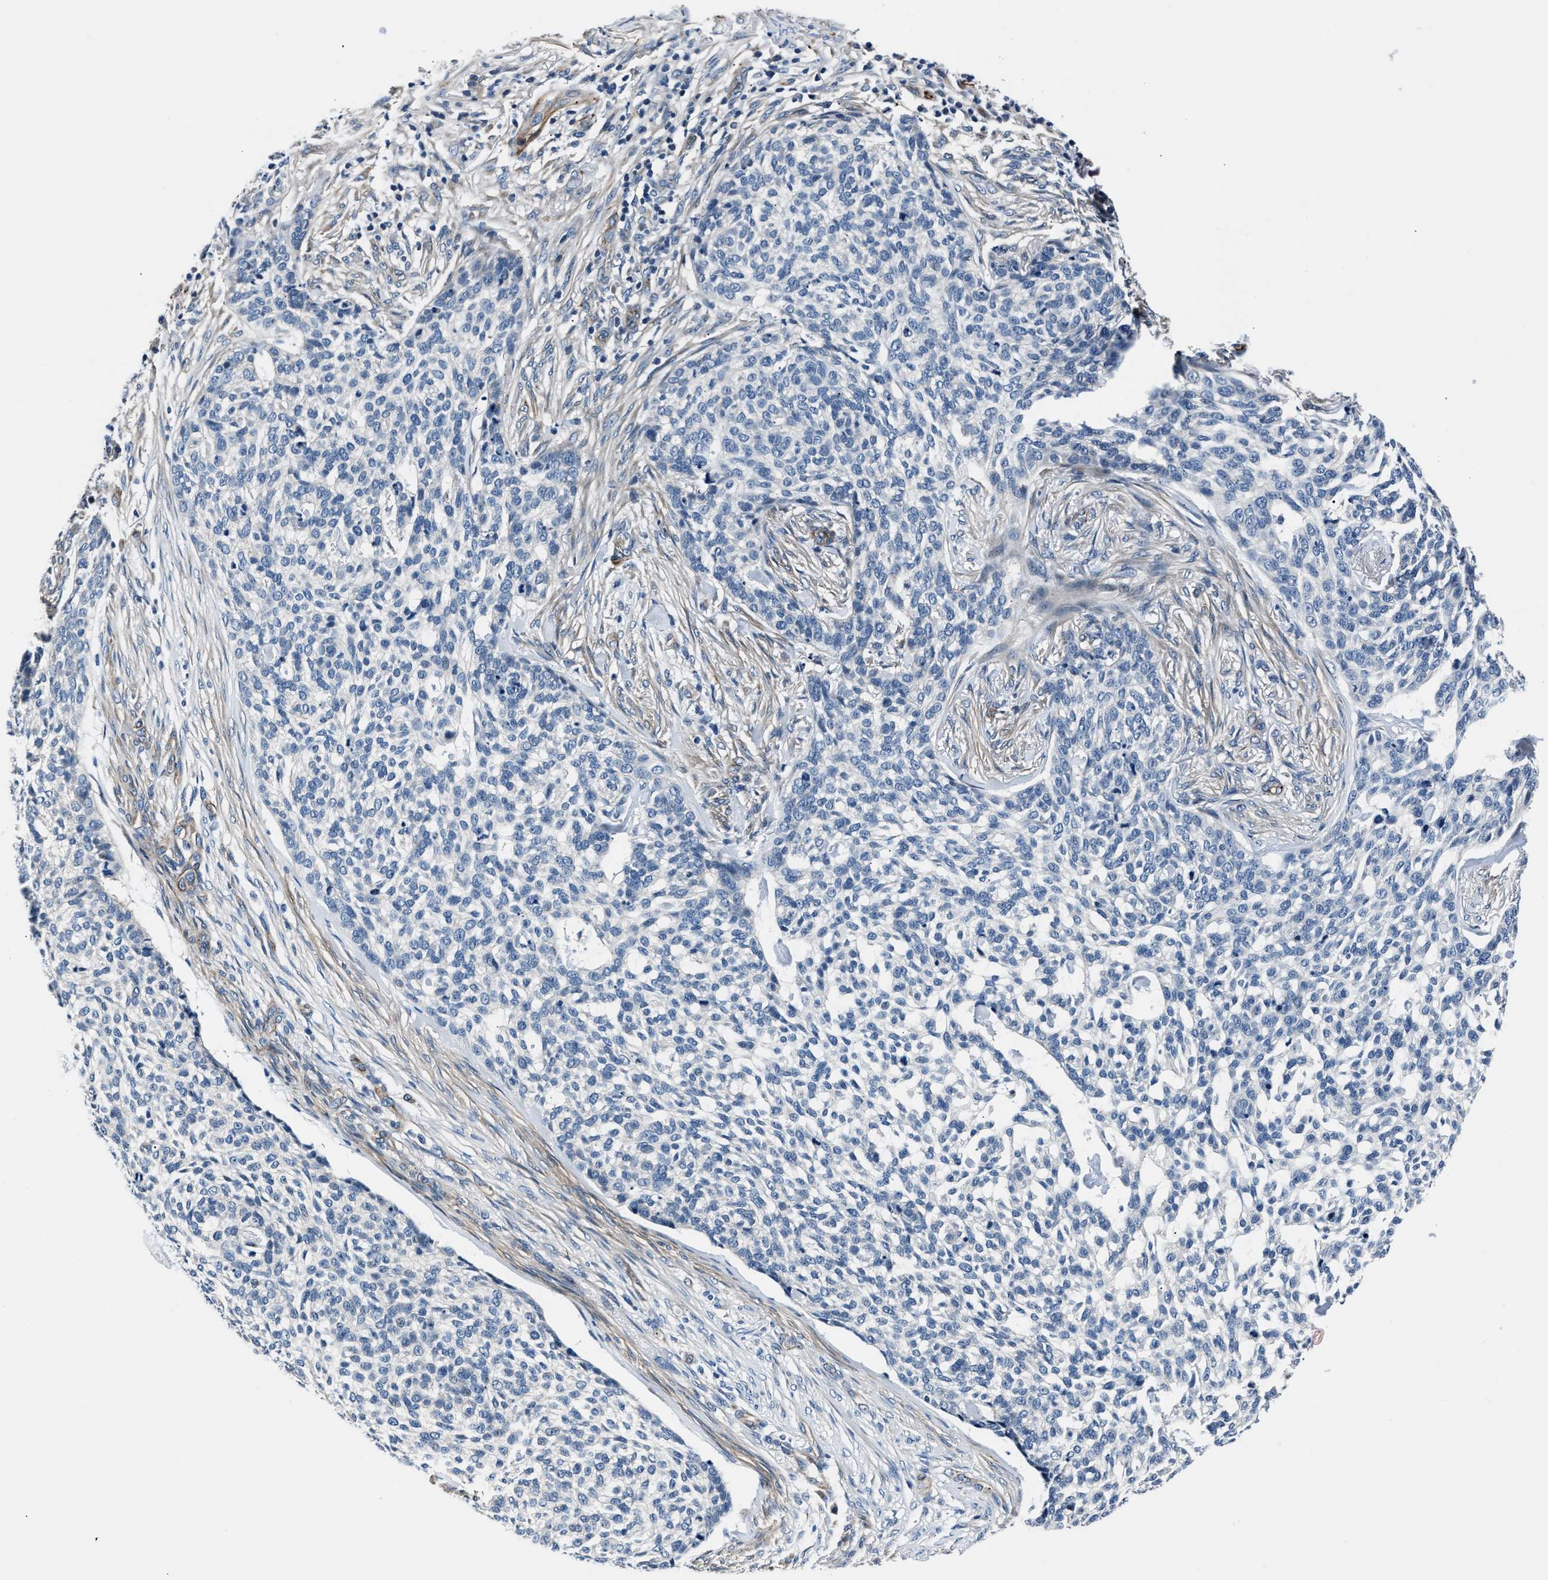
{"staining": {"intensity": "negative", "quantity": "none", "location": "none"}, "tissue": "skin cancer", "cell_type": "Tumor cells", "image_type": "cancer", "snomed": [{"axis": "morphology", "description": "Basal cell carcinoma"}, {"axis": "topography", "description": "Skin"}], "caption": "Tumor cells show no significant protein staining in skin cancer (basal cell carcinoma).", "gene": "MPDZ", "patient": {"sex": "female", "age": 64}}